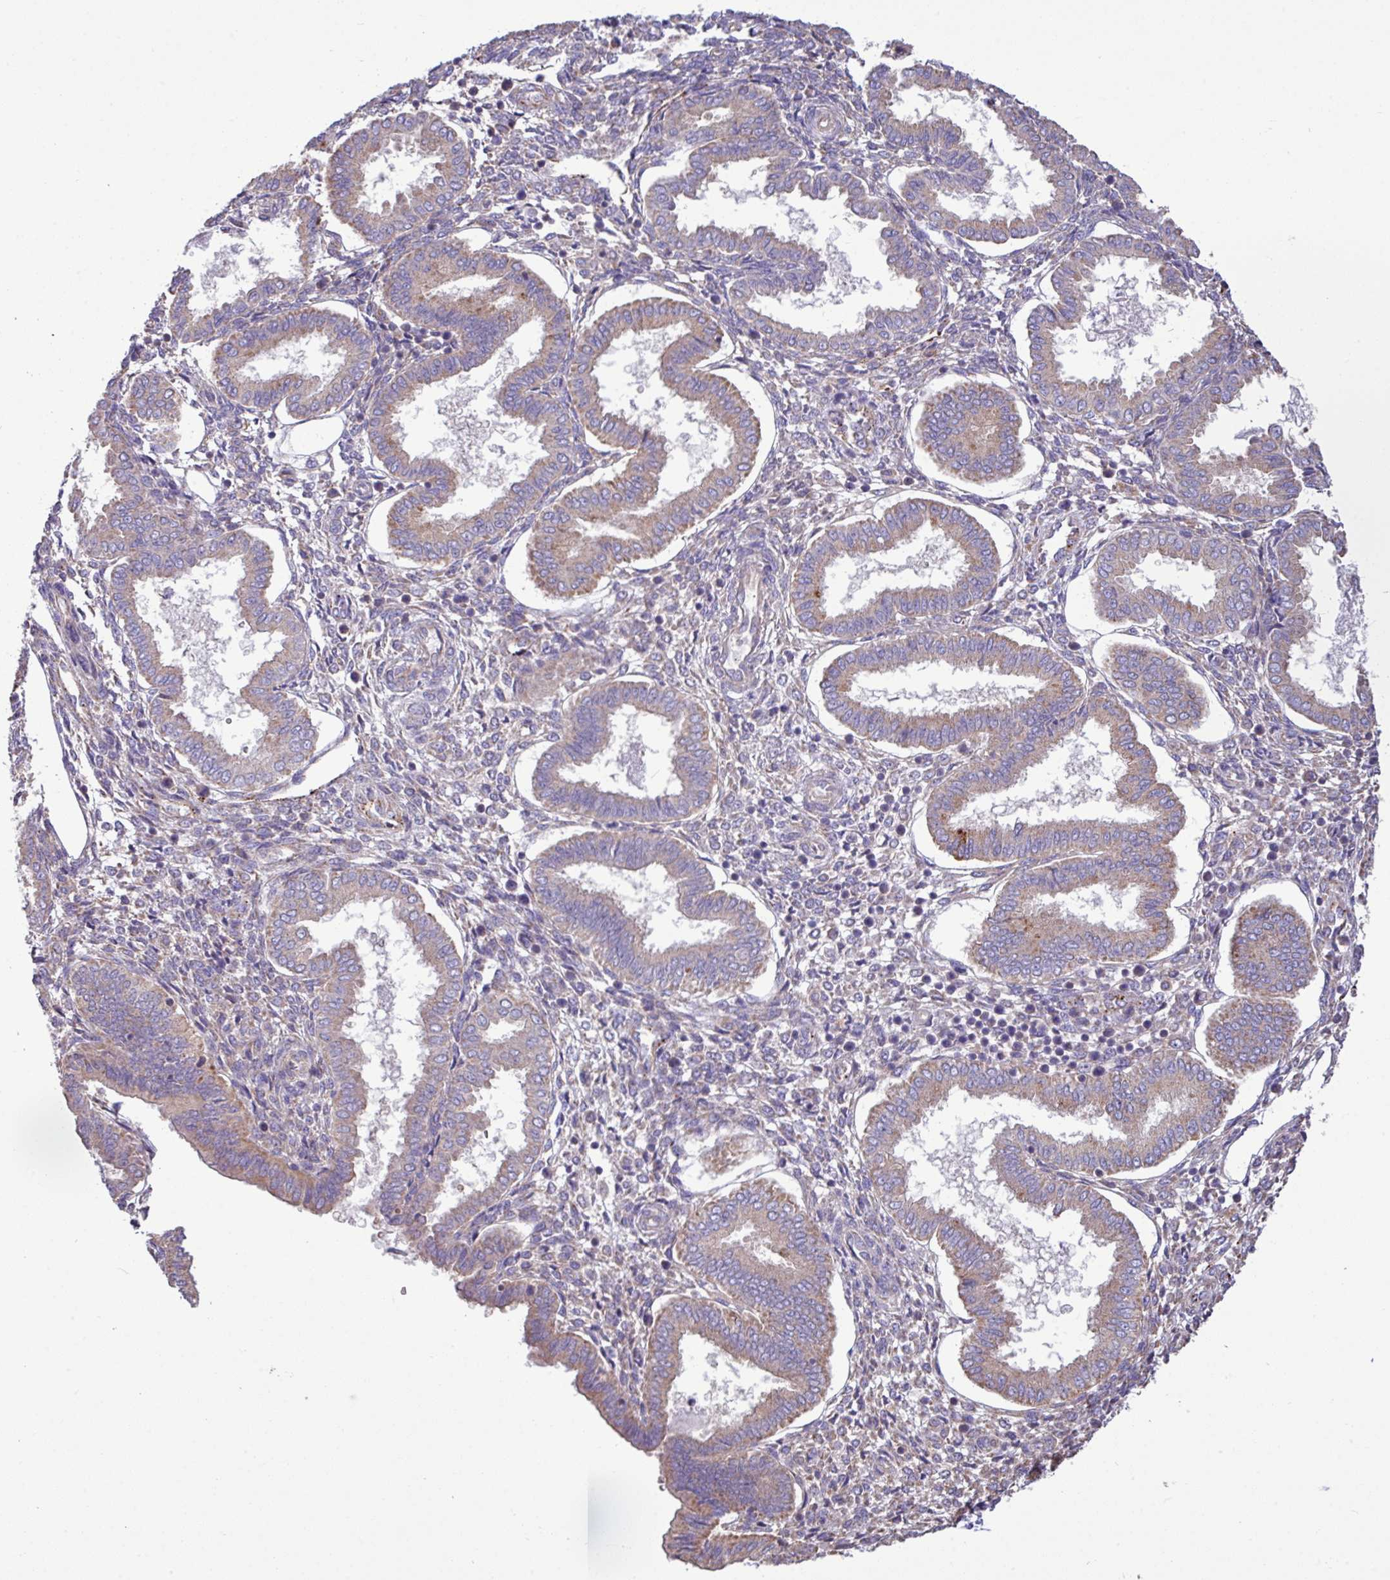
{"staining": {"intensity": "weak", "quantity": "<25%", "location": "cytoplasmic/membranous"}, "tissue": "endometrium", "cell_type": "Cells in endometrial stroma", "image_type": "normal", "snomed": [{"axis": "morphology", "description": "Normal tissue, NOS"}, {"axis": "topography", "description": "Endometrium"}], "caption": "IHC micrograph of benign endometrium: human endometrium stained with DAB (3,3'-diaminobenzidine) exhibits no significant protein expression in cells in endometrial stroma.", "gene": "PPM1J", "patient": {"sex": "female", "age": 24}}